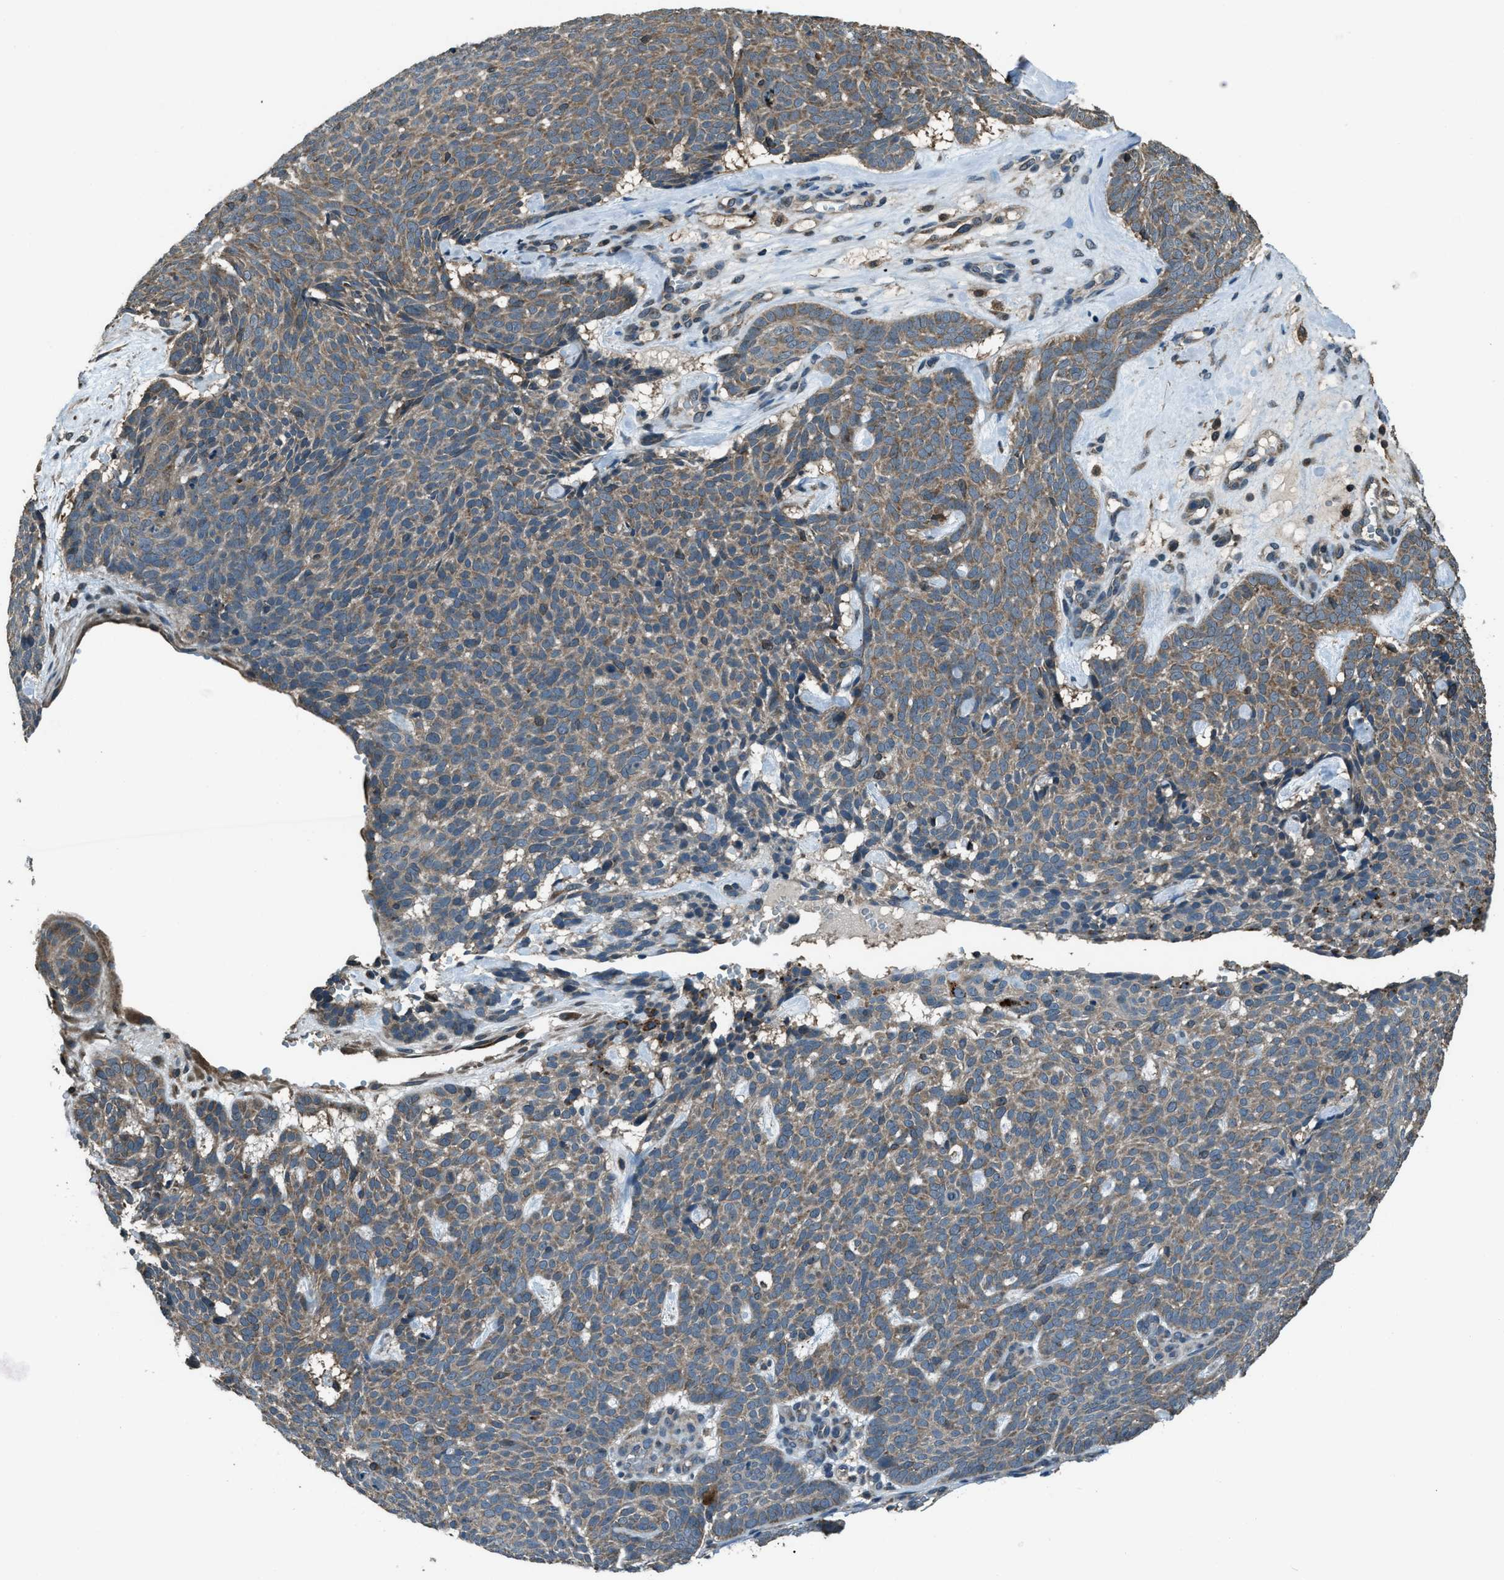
{"staining": {"intensity": "moderate", "quantity": ">75%", "location": "cytoplasmic/membranous"}, "tissue": "skin cancer", "cell_type": "Tumor cells", "image_type": "cancer", "snomed": [{"axis": "morphology", "description": "Basal cell carcinoma"}, {"axis": "topography", "description": "Skin"}], "caption": "Tumor cells exhibit medium levels of moderate cytoplasmic/membranous expression in approximately >75% of cells in human basal cell carcinoma (skin).", "gene": "TRIM4", "patient": {"sex": "male", "age": 61}}